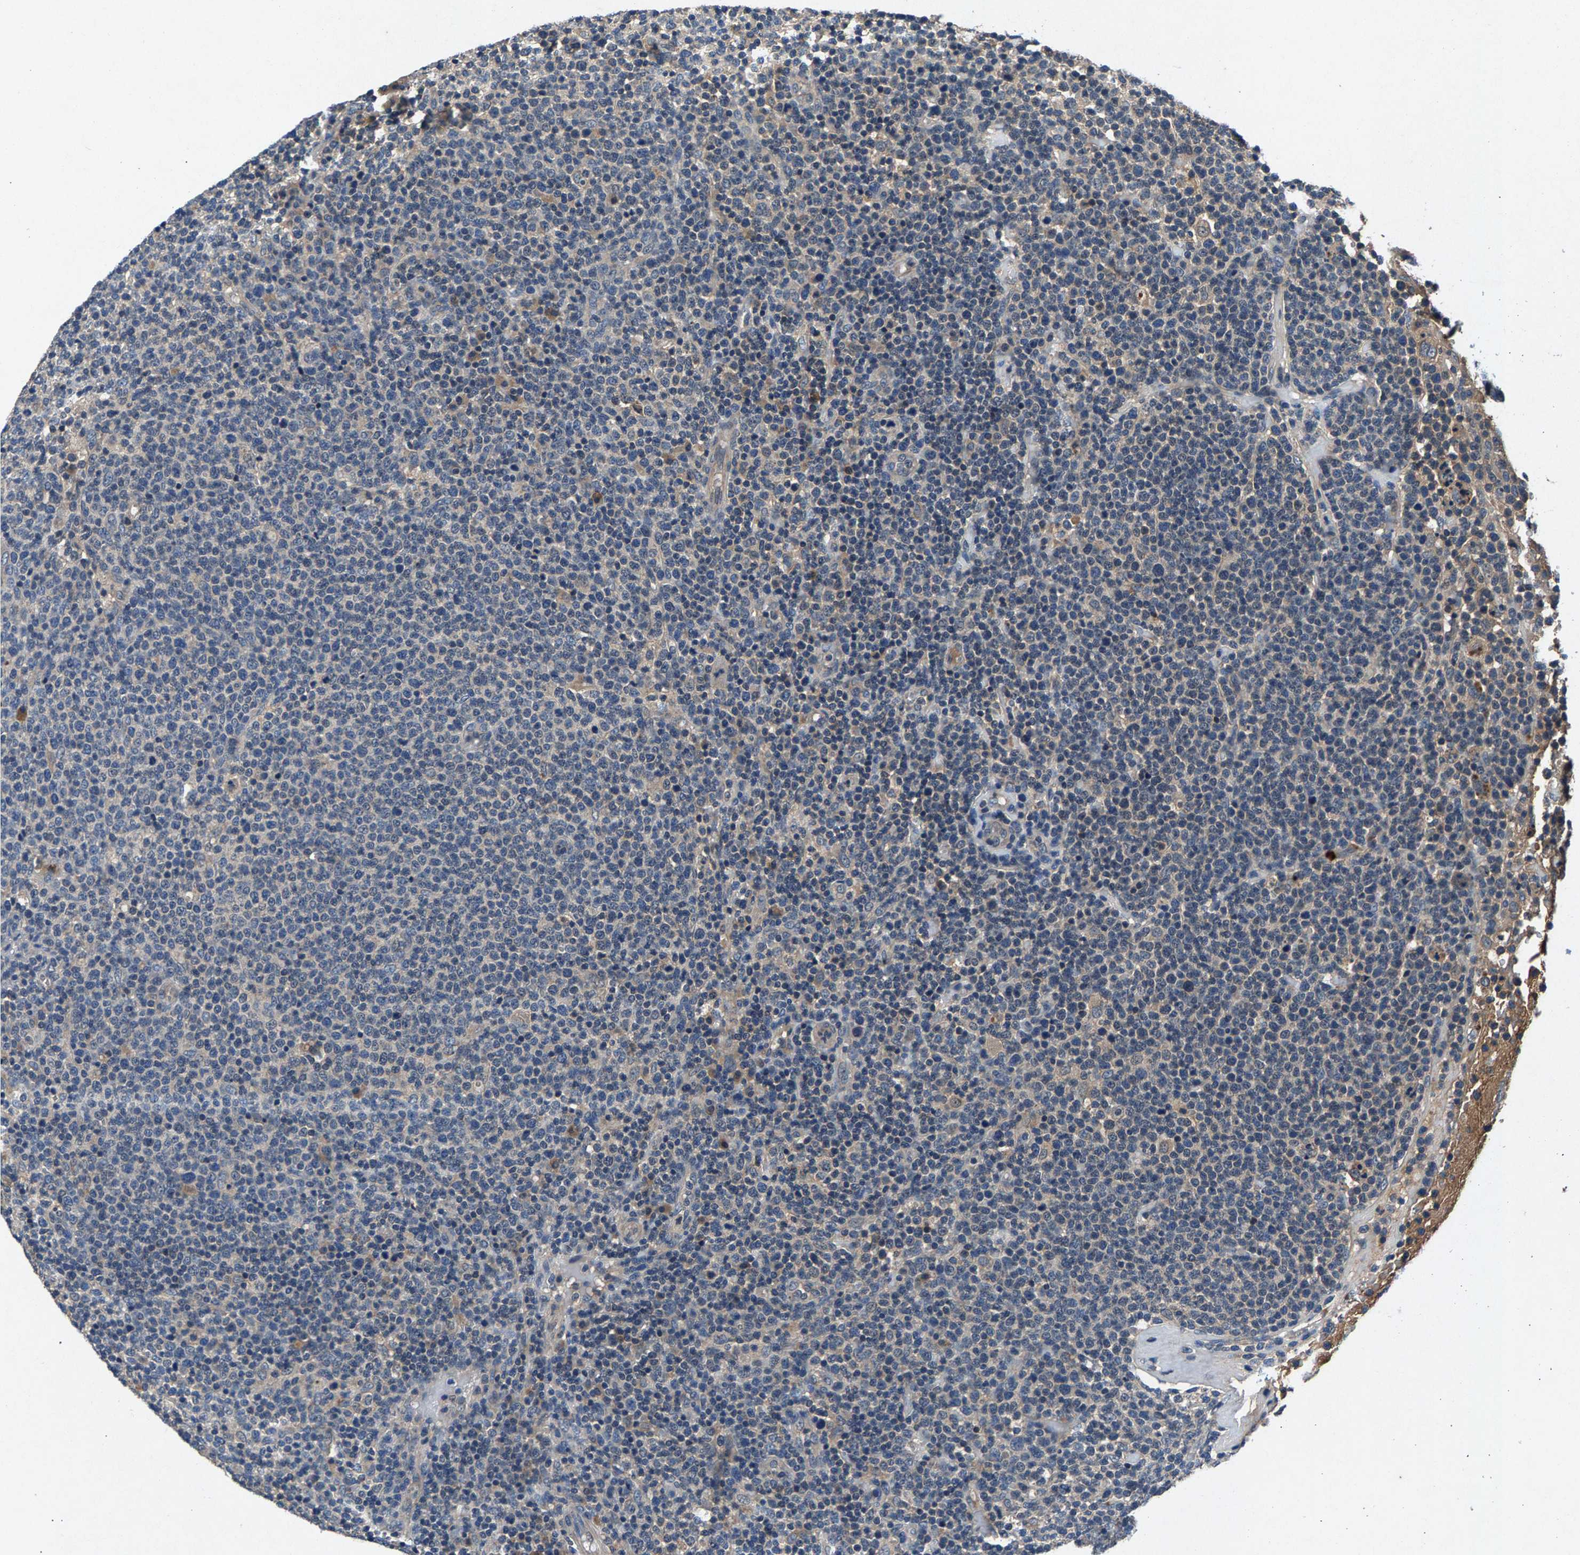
{"staining": {"intensity": "weak", "quantity": "<25%", "location": "cytoplasmic/membranous"}, "tissue": "lymphoma", "cell_type": "Tumor cells", "image_type": "cancer", "snomed": [{"axis": "morphology", "description": "Malignant lymphoma, non-Hodgkin's type, High grade"}, {"axis": "topography", "description": "Lymph node"}], "caption": "There is no significant positivity in tumor cells of lymphoma.", "gene": "PRXL2C", "patient": {"sex": "male", "age": 61}}